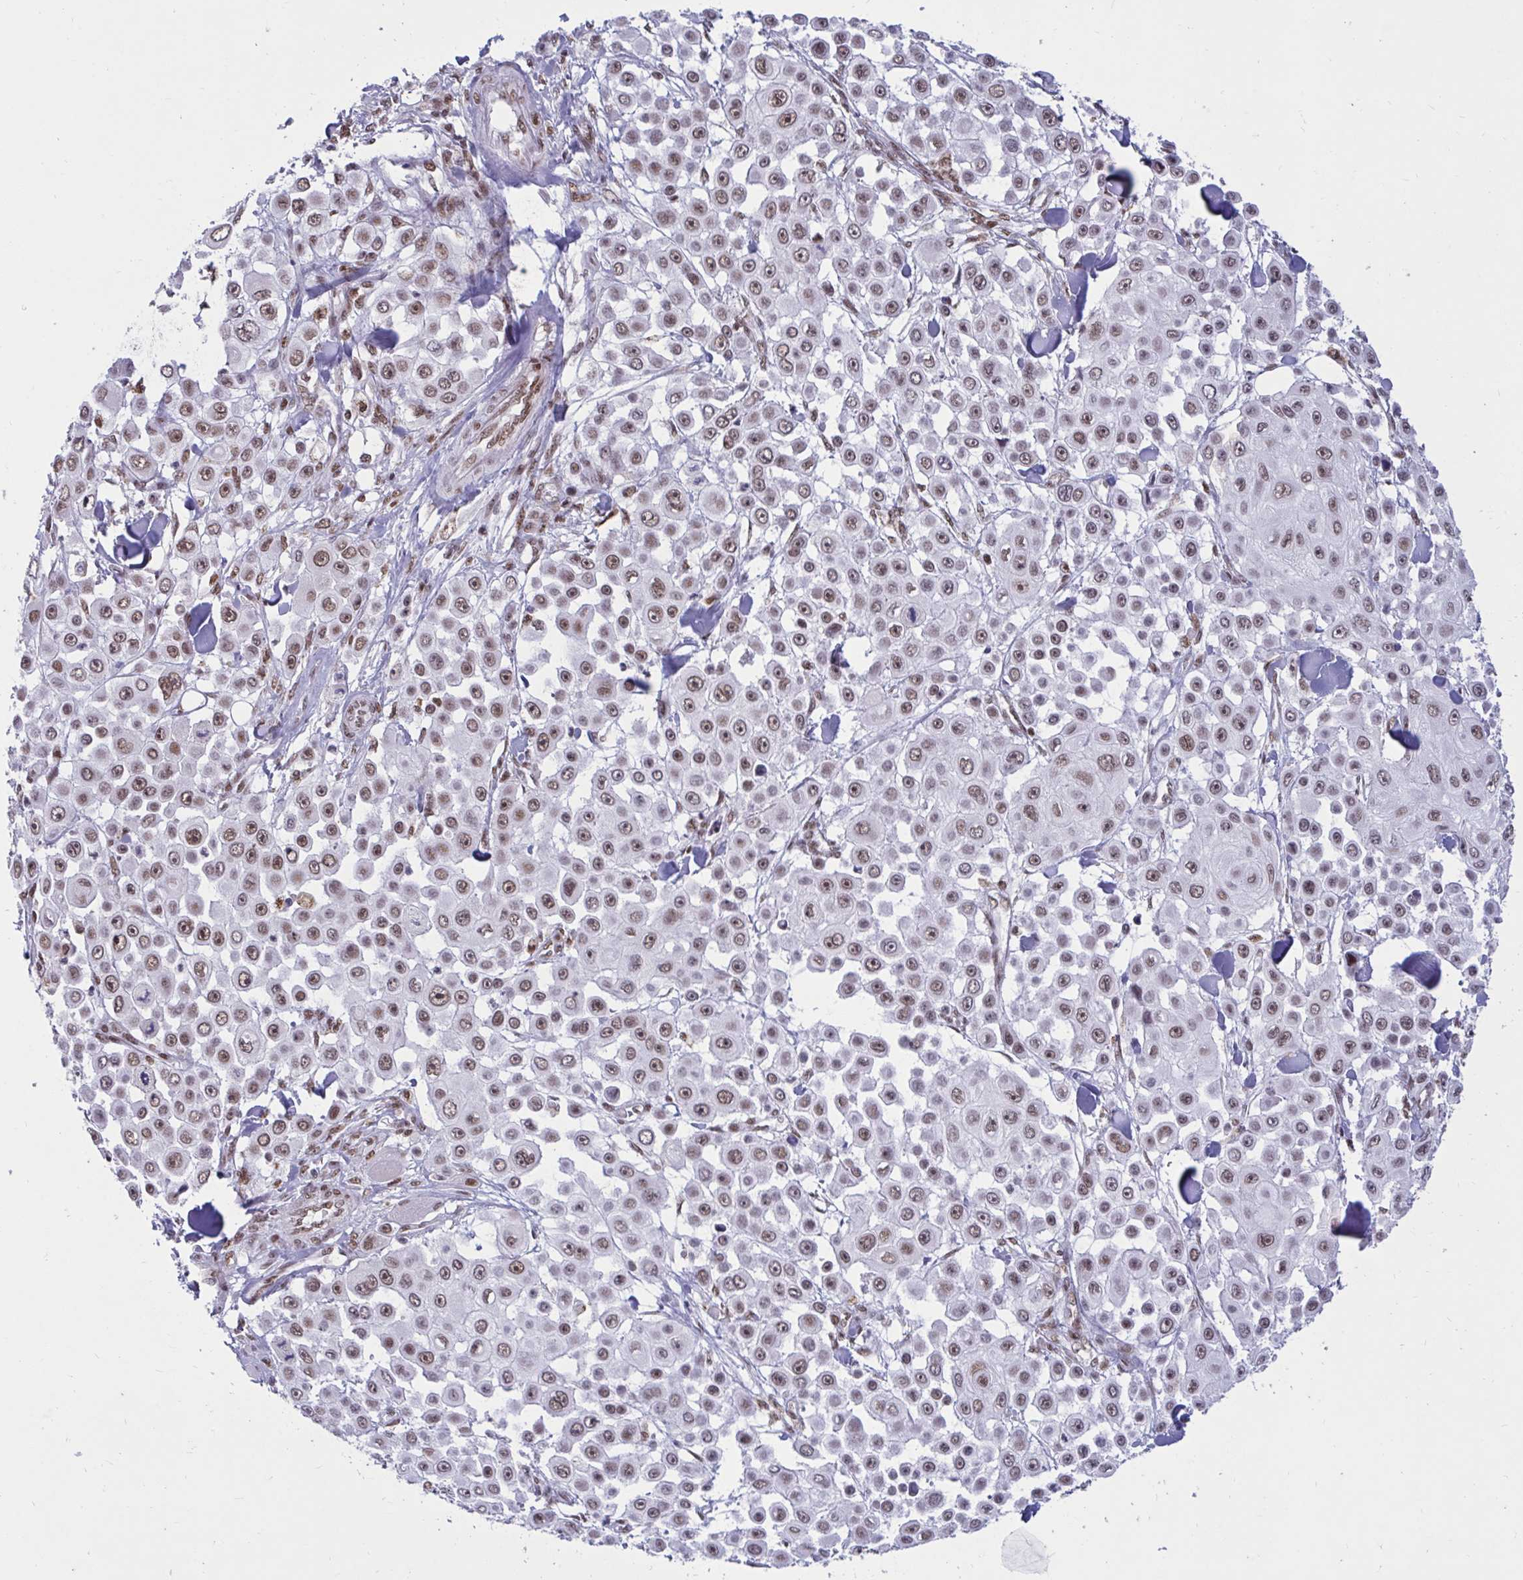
{"staining": {"intensity": "weak", "quantity": ">75%", "location": "nuclear"}, "tissue": "skin cancer", "cell_type": "Tumor cells", "image_type": "cancer", "snomed": [{"axis": "morphology", "description": "Squamous cell carcinoma, NOS"}, {"axis": "topography", "description": "Skin"}], "caption": "Protein staining by immunohistochemistry (IHC) displays weak nuclear positivity in about >75% of tumor cells in squamous cell carcinoma (skin).", "gene": "PHF10", "patient": {"sex": "male", "age": 67}}